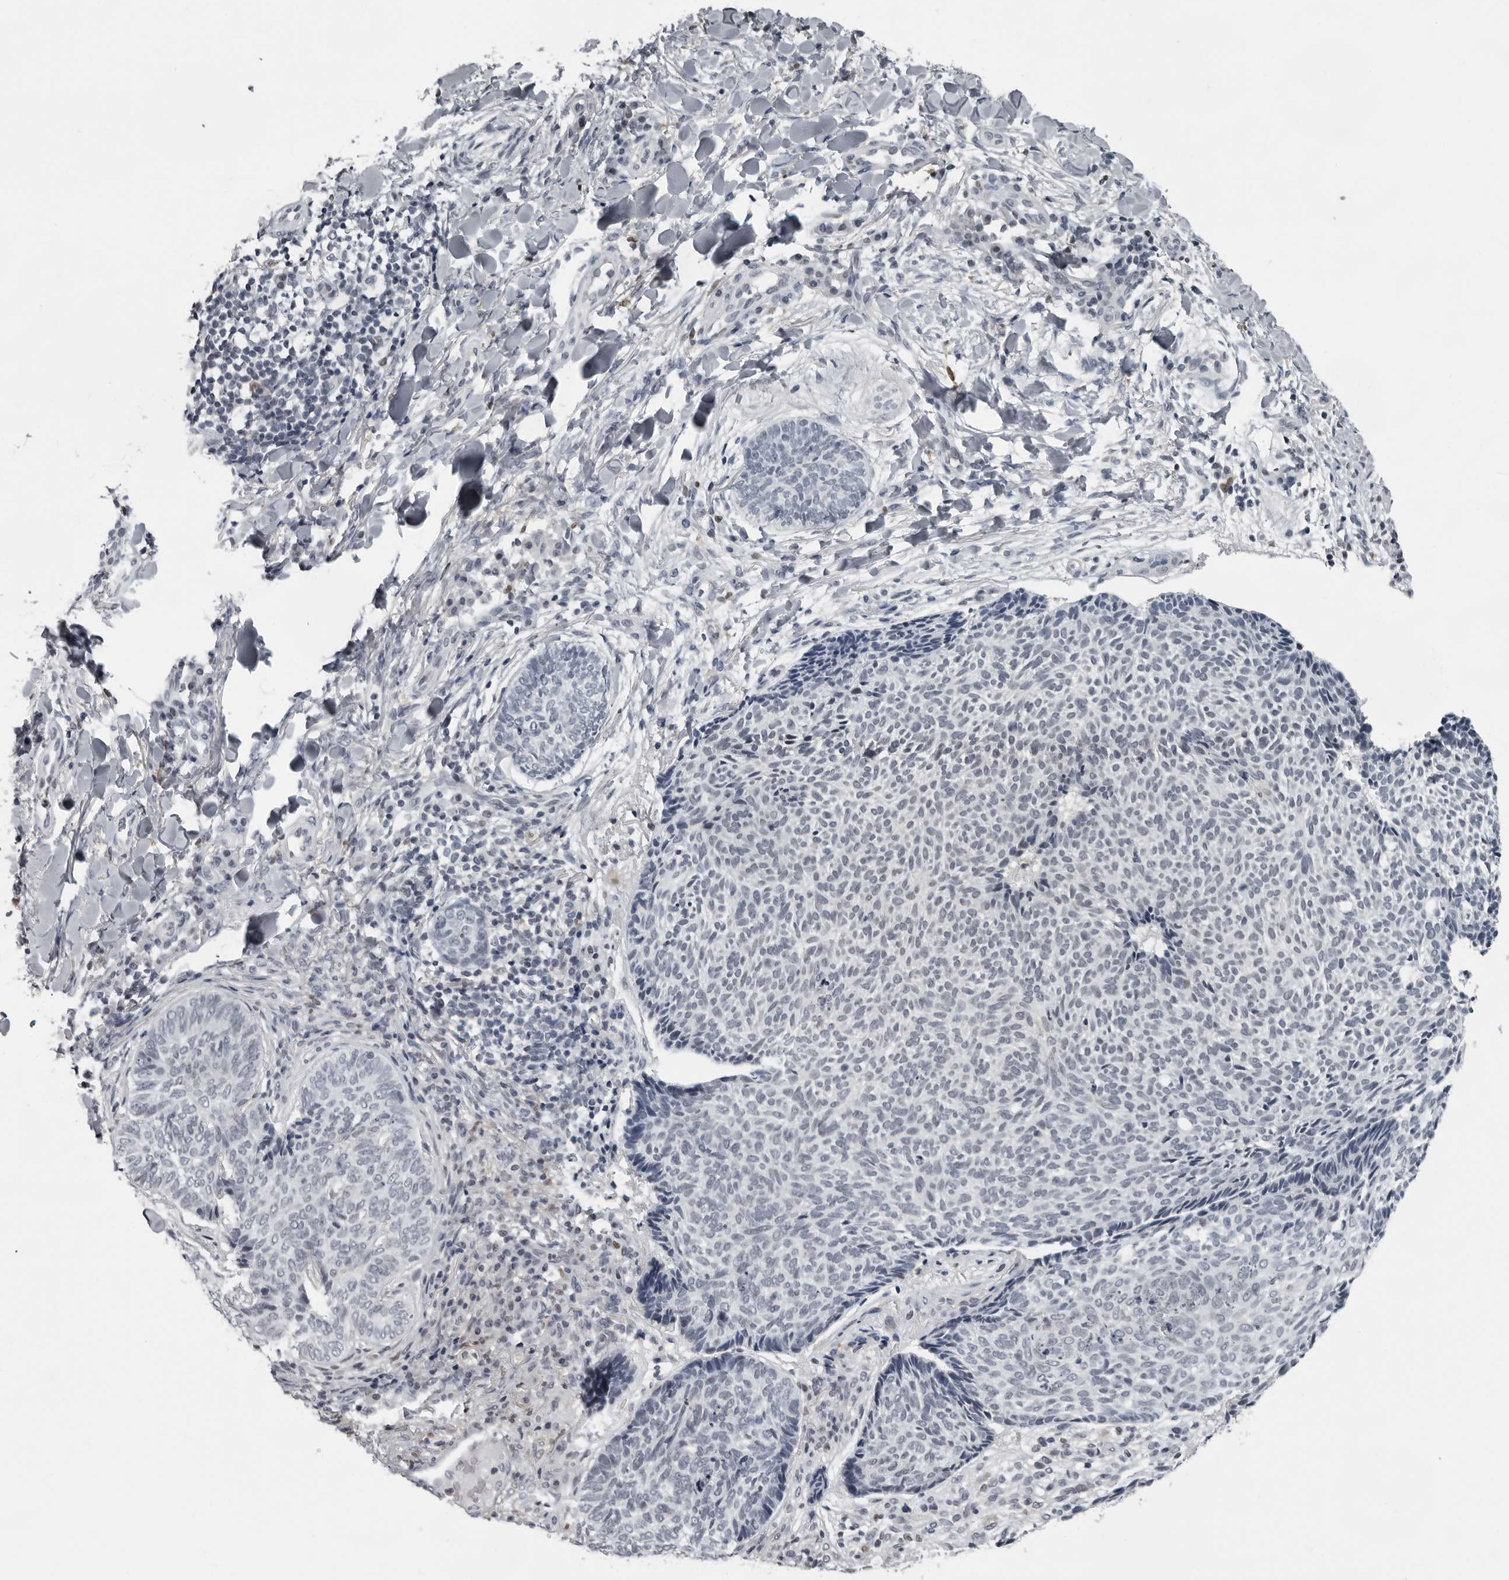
{"staining": {"intensity": "negative", "quantity": "none", "location": "none"}, "tissue": "skin cancer", "cell_type": "Tumor cells", "image_type": "cancer", "snomed": [{"axis": "morphology", "description": "Normal tissue, NOS"}, {"axis": "morphology", "description": "Basal cell carcinoma"}, {"axis": "topography", "description": "Skin"}], "caption": "Tumor cells show no significant expression in skin cancer.", "gene": "LZIC", "patient": {"sex": "male", "age": 50}}